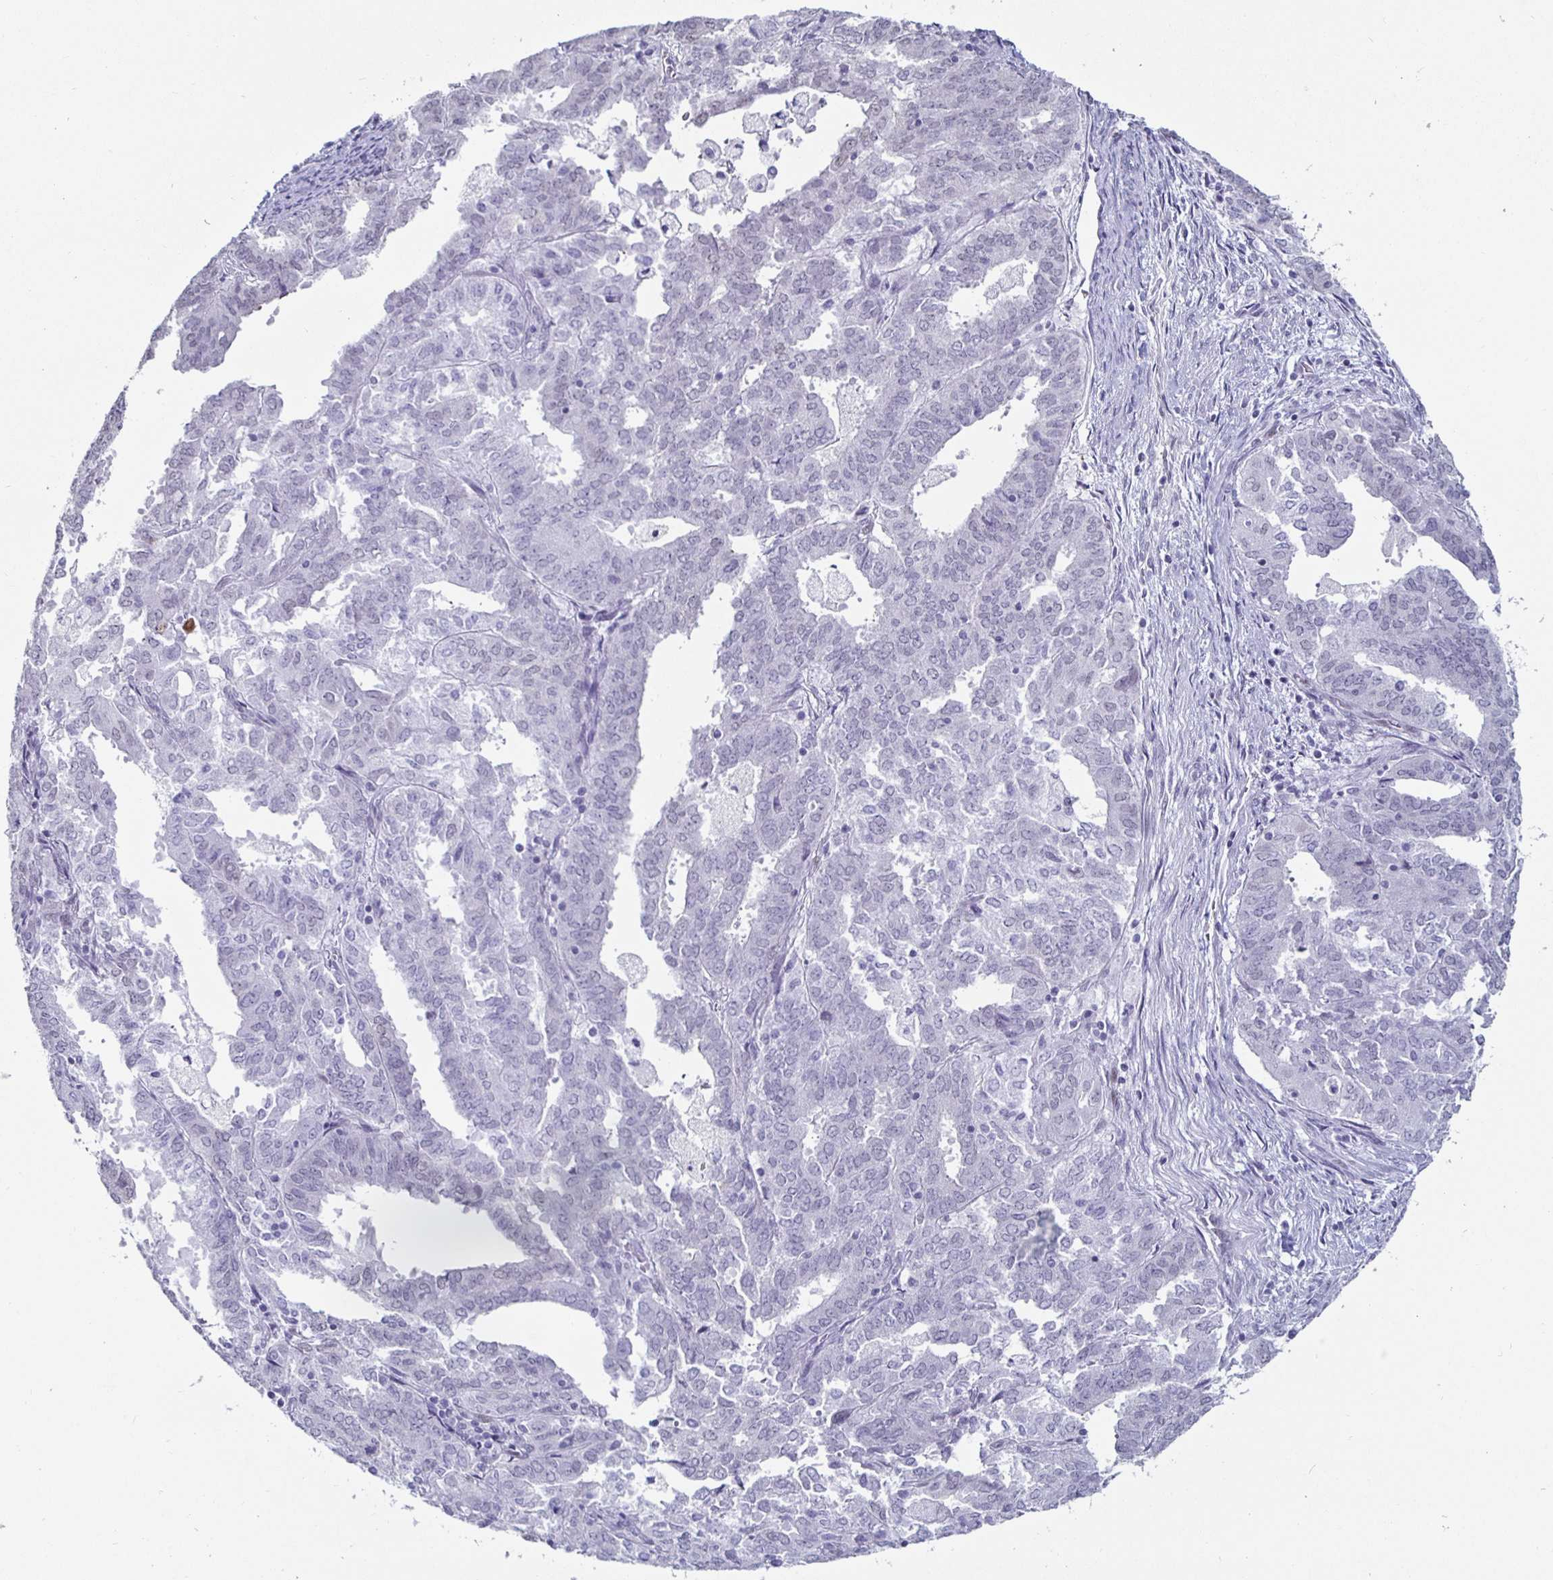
{"staining": {"intensity": "negative", "quantity": "none", "location": "none"}, "tissue": "endometrial cancer", "cell_type": "Tumor cells", "image_type": "cancer", "snomed": [{"axis": "morphology", "description": "Adenocarcinoma, NOS"}, {"axis": "topography", "description": "Endometrium"}], "caption": "Immunohistochemistry (IHC) of endometrial cancer demonstrates no positivity in tumor cells.", "gene": "DDX39B", "patient": {"sex": "female", "age": 72}}